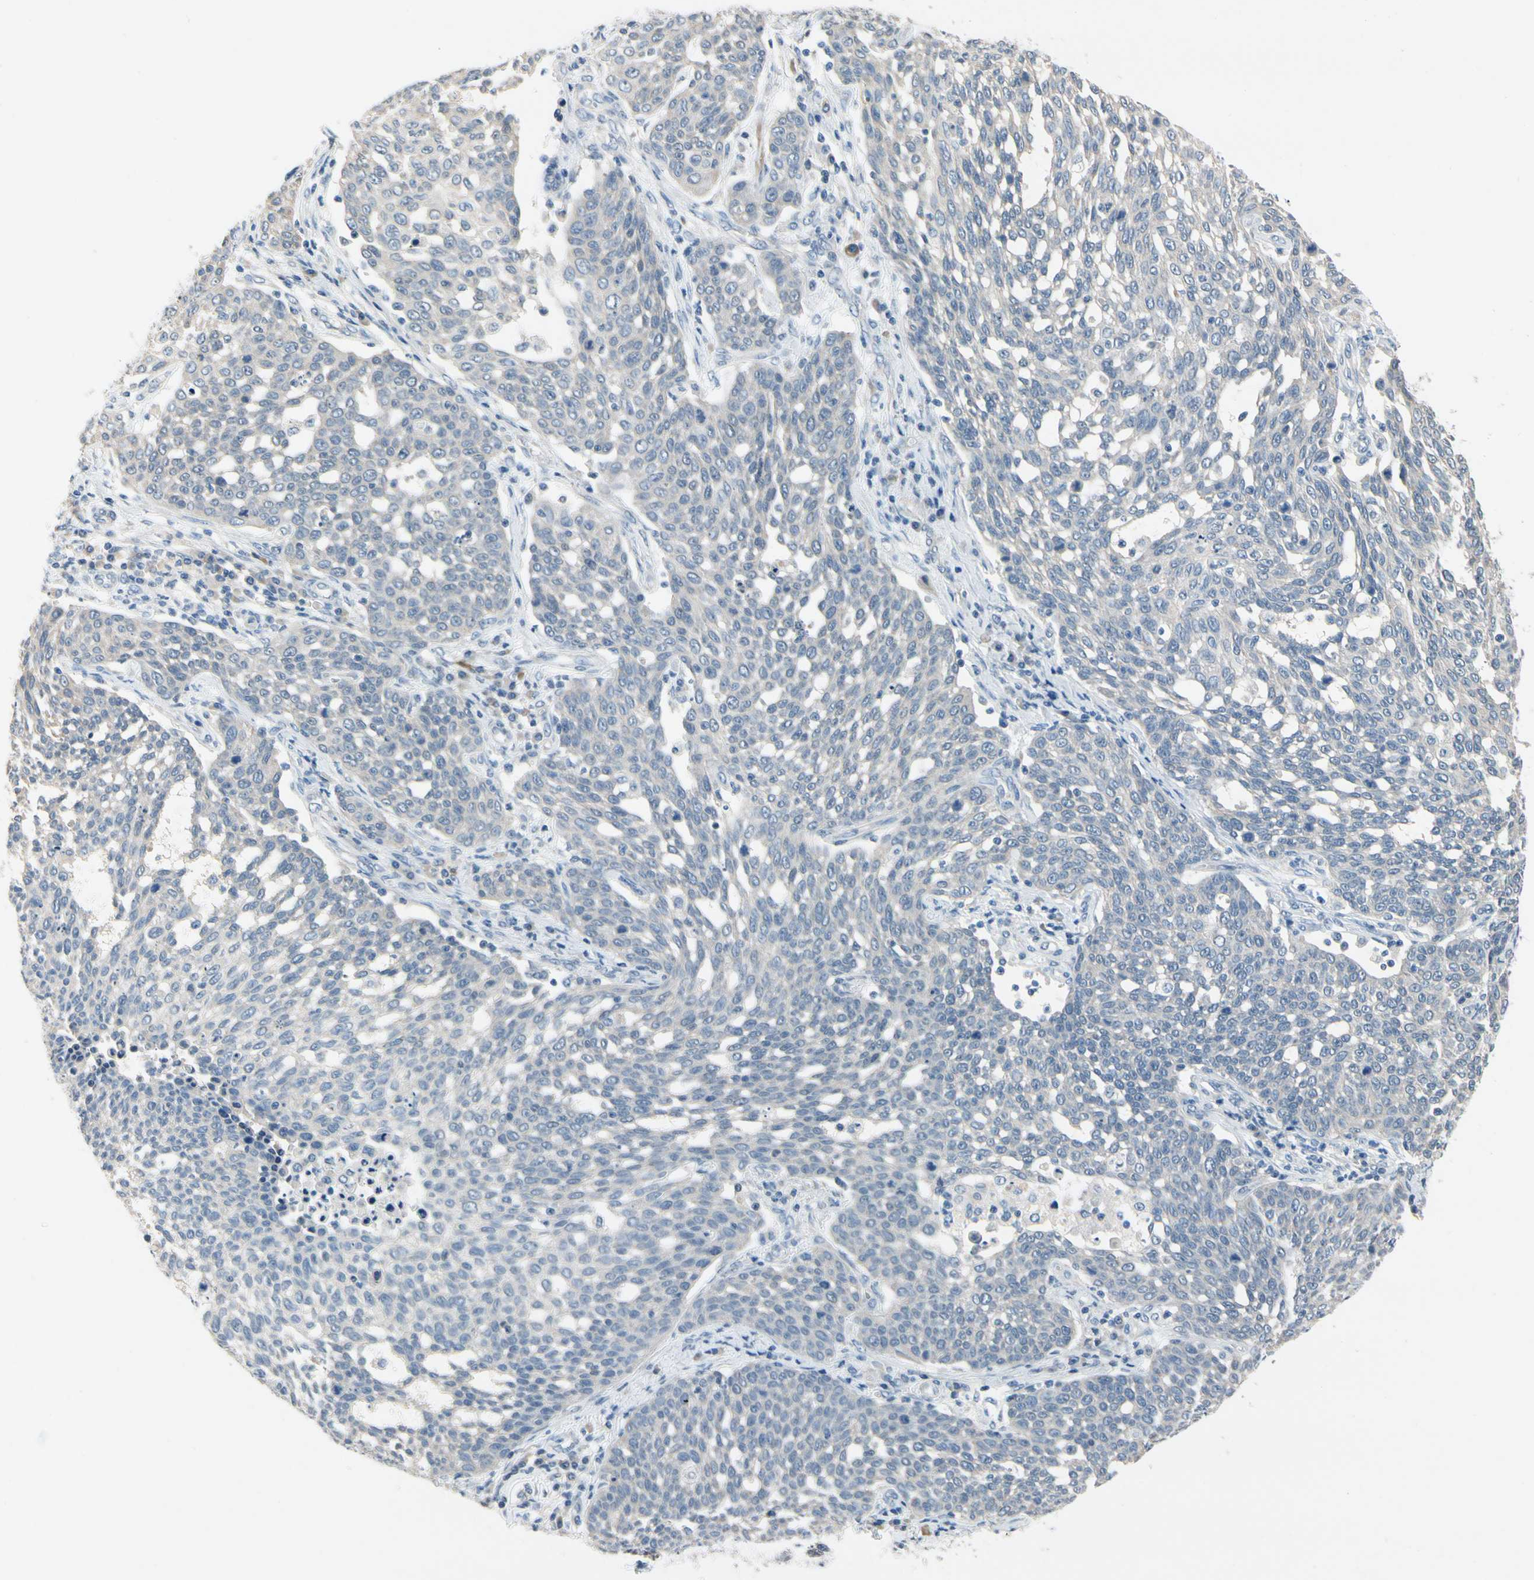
{"staining": {"intensity": "negative", "quantity": "none", "location": "none"}, "tissue": "cervical cancer", "cell_type": "Tumor cells", "image_type": "cancer", "snomed": [{"axis": "morphology", "description": "Squamous cell carcinoma, NOS"}, {"axis": "topography", "description": "Cervix"}], "caption": "DAB immunohistochemical staining of squamous cell carcinoma (cervical) displays no significant expression in tumor cells.", "gene": "SLC27A6", "patient": {"sex": "female", "age": 34}}